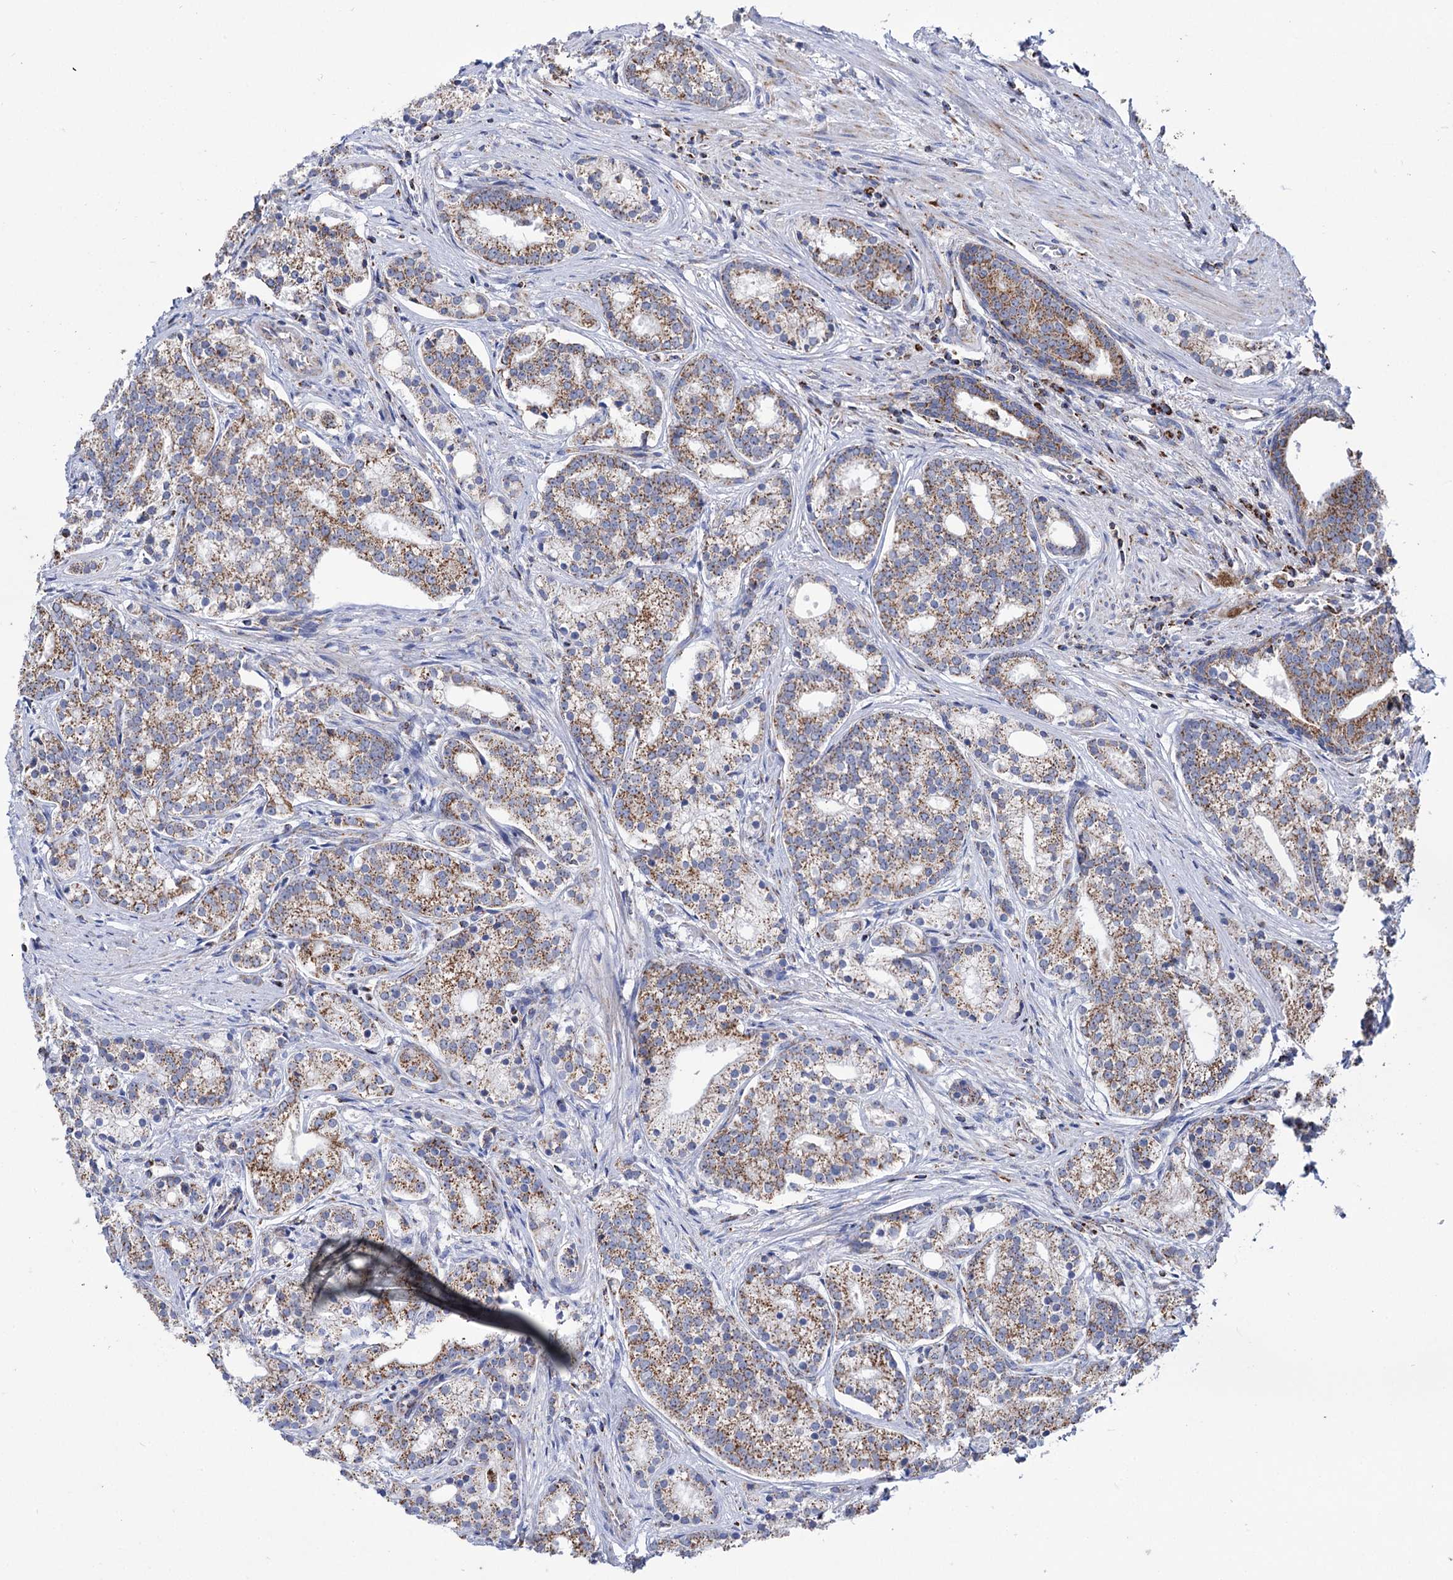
{"staining": {"intensity": "moderate", "quantity": ">75%", "location": "cytoplasmic/membranous"}, "tissue": "prostate cancer", "cell_type": "Tumor cells", "image_type": "cancer", "snomed": [{"axis": "morphology", "description": "Adenocarcinoma, Low grade"}, {"axis": "topography", "description": "Prostate"}], "caption": "Protein expression analysis of human low-grade adenocarcinoma (prostate) reveals moderate cytoplasmic/membranous positivity in approximately >75% of tumor cells.", "gene": "ABHD10", "patient": {"sex": "male", "age": 71}}